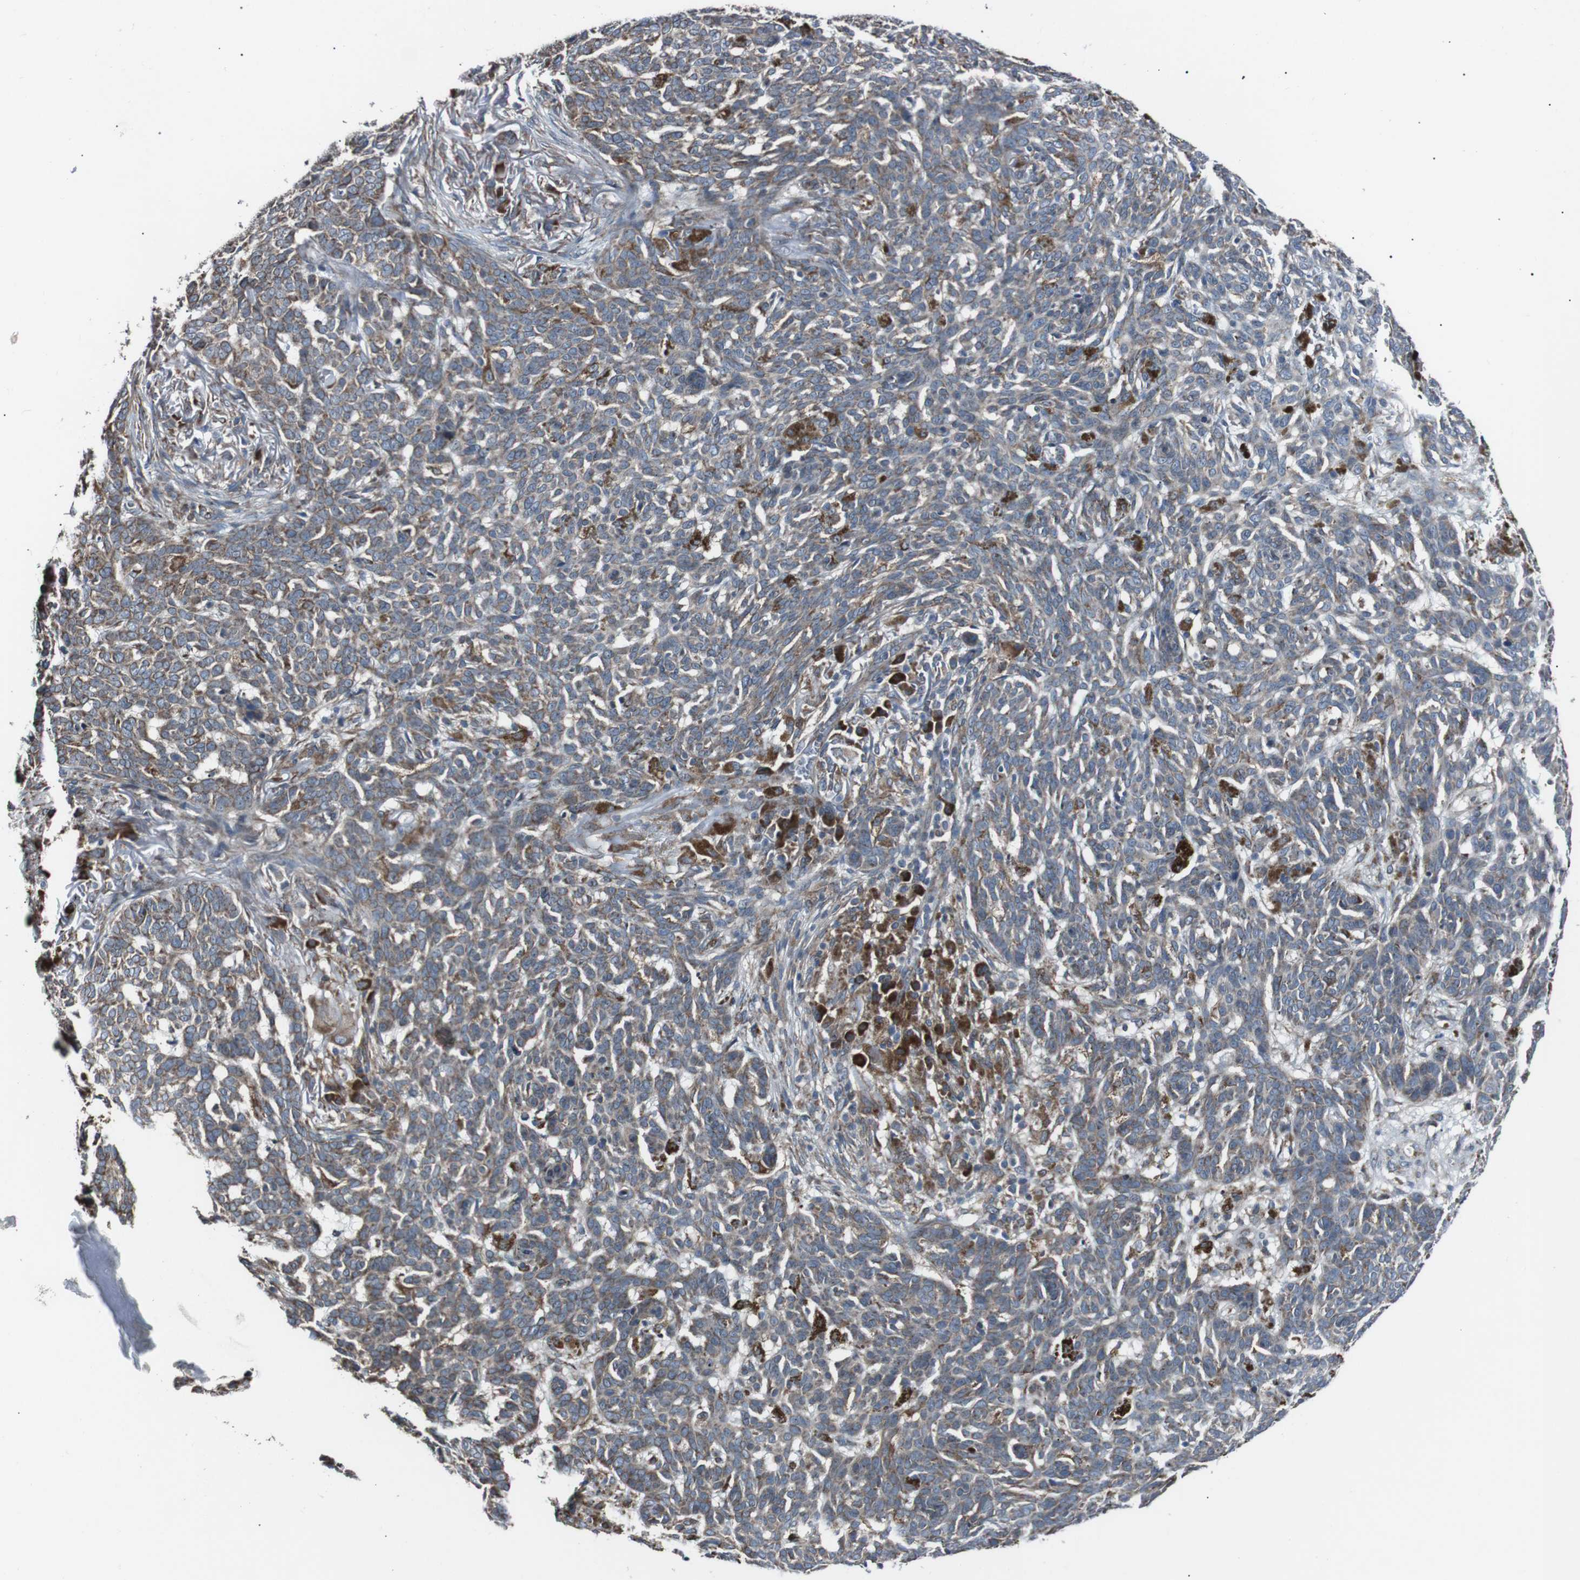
{"staining": {"intensity": "weak", "quantity": "25%-75%", "location": "cytoplasmic/membranous"}, "tissue": "skin cancer", "cell_type": "Tumor cells", "image_type": "cancer", "snomed": [{"axis": "morphology", "description": "Basal cell carcinoma"}, {"axis": "topography", "description": "Skin"}], "caption": "Immunohistochemical staining of human skin basal cell carcinoma demonstrates low levels of weak cytoplasmic/membranous protein positivity in about 25%-75% of tumor cells. Nuclei are stained in blue.", "gene": "CISD2", "patient": {"sex": "male", "age": 85}}